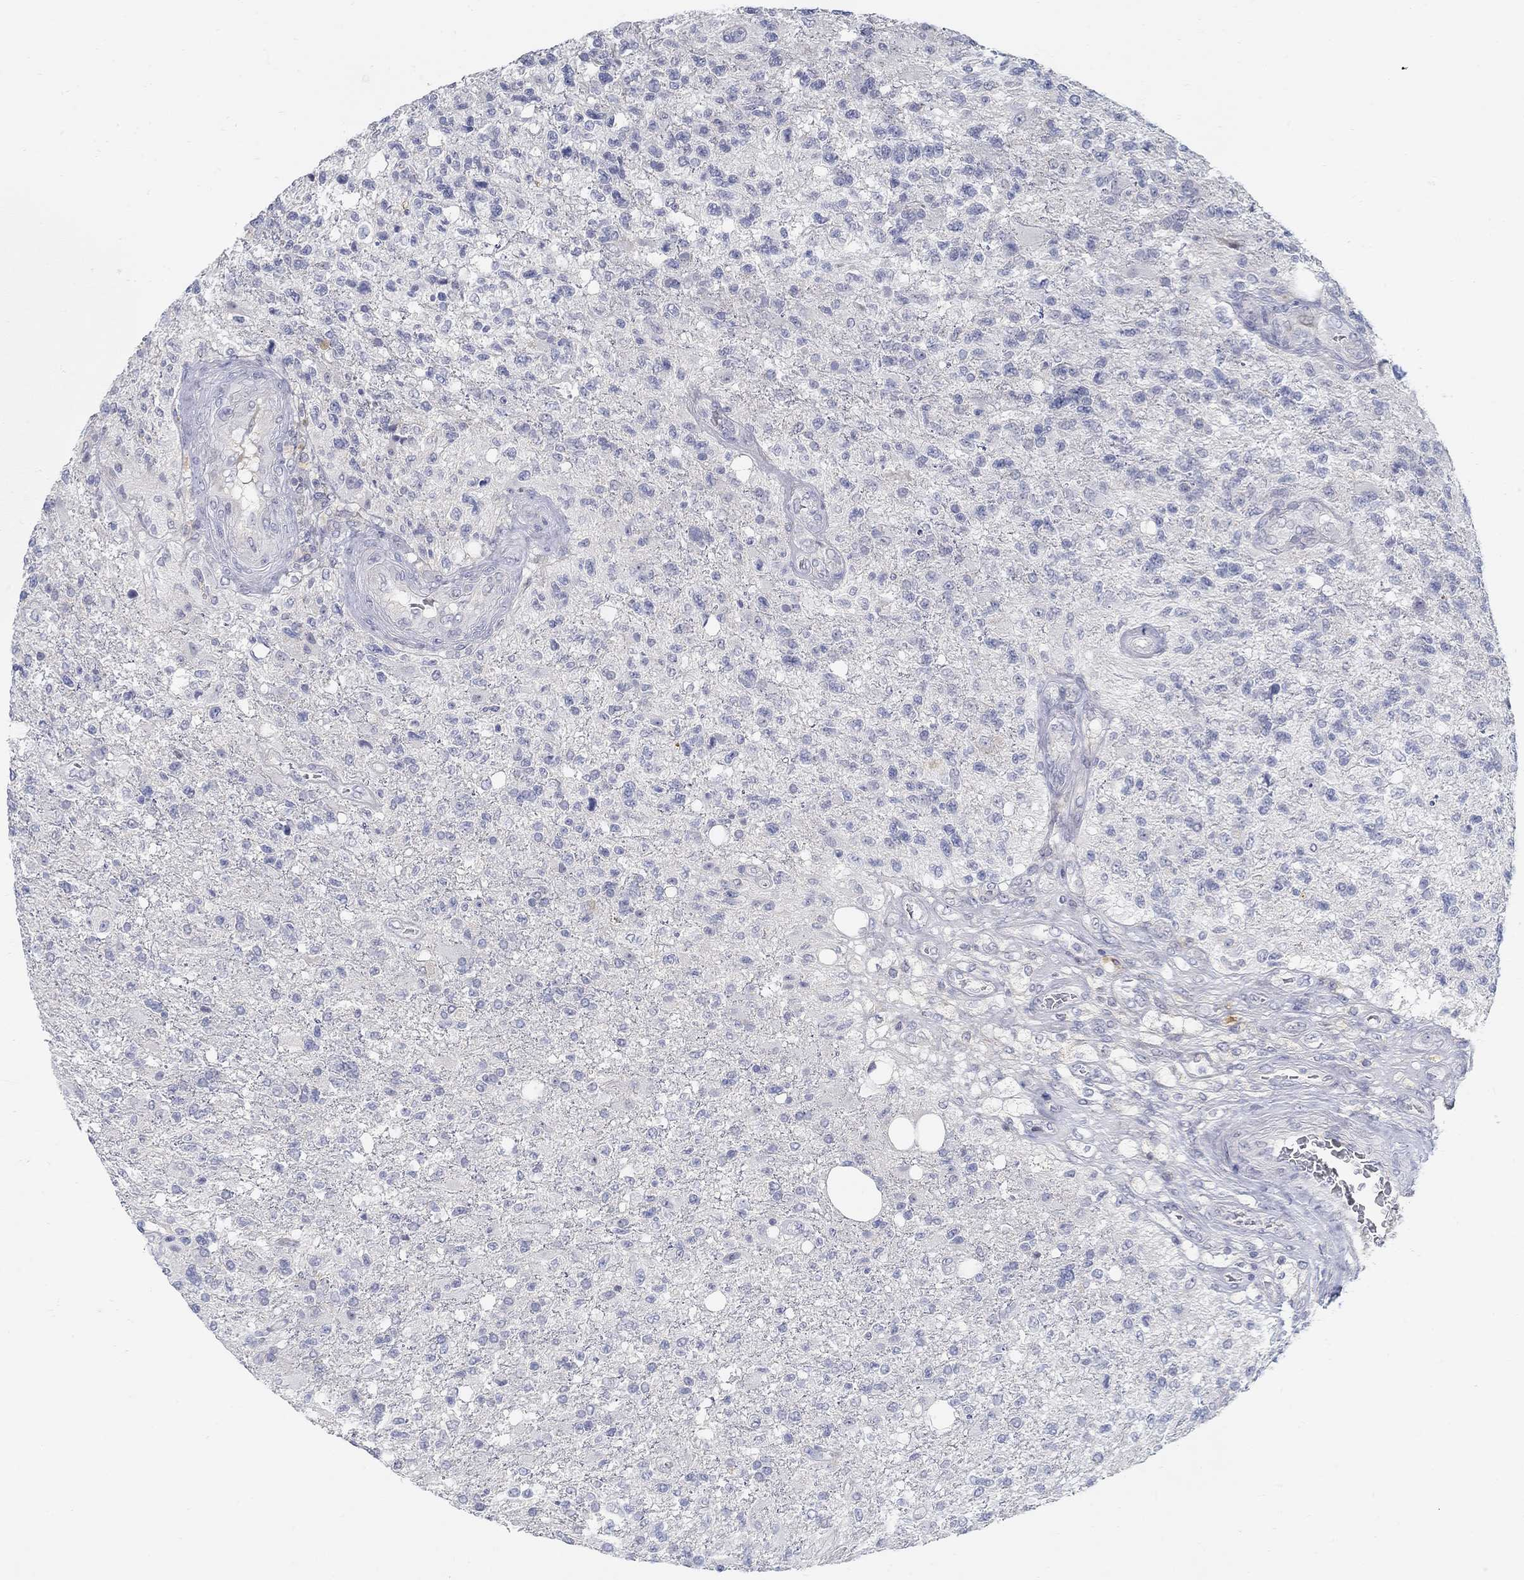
{"staining": {"intensity": "negative", "quantity": "none", "location": "none"}, "tissue": "glioma", "cell_type": "Tumor cells", "image_type": "cancer", "snomed": [{"axis": "morphology", "description": "Glioma, malignant, High grade"}, {"axis": "topography", "description": "Brain"}], "caption": "DAB (3,3'-diaminobenzidine) immunohistochemical staining of glioma exhibits no significant staining in tumor cells. (DAB IHC, high magnification).", "gene": "ANO7", "patient": {"sex": "male", "age": 56}}